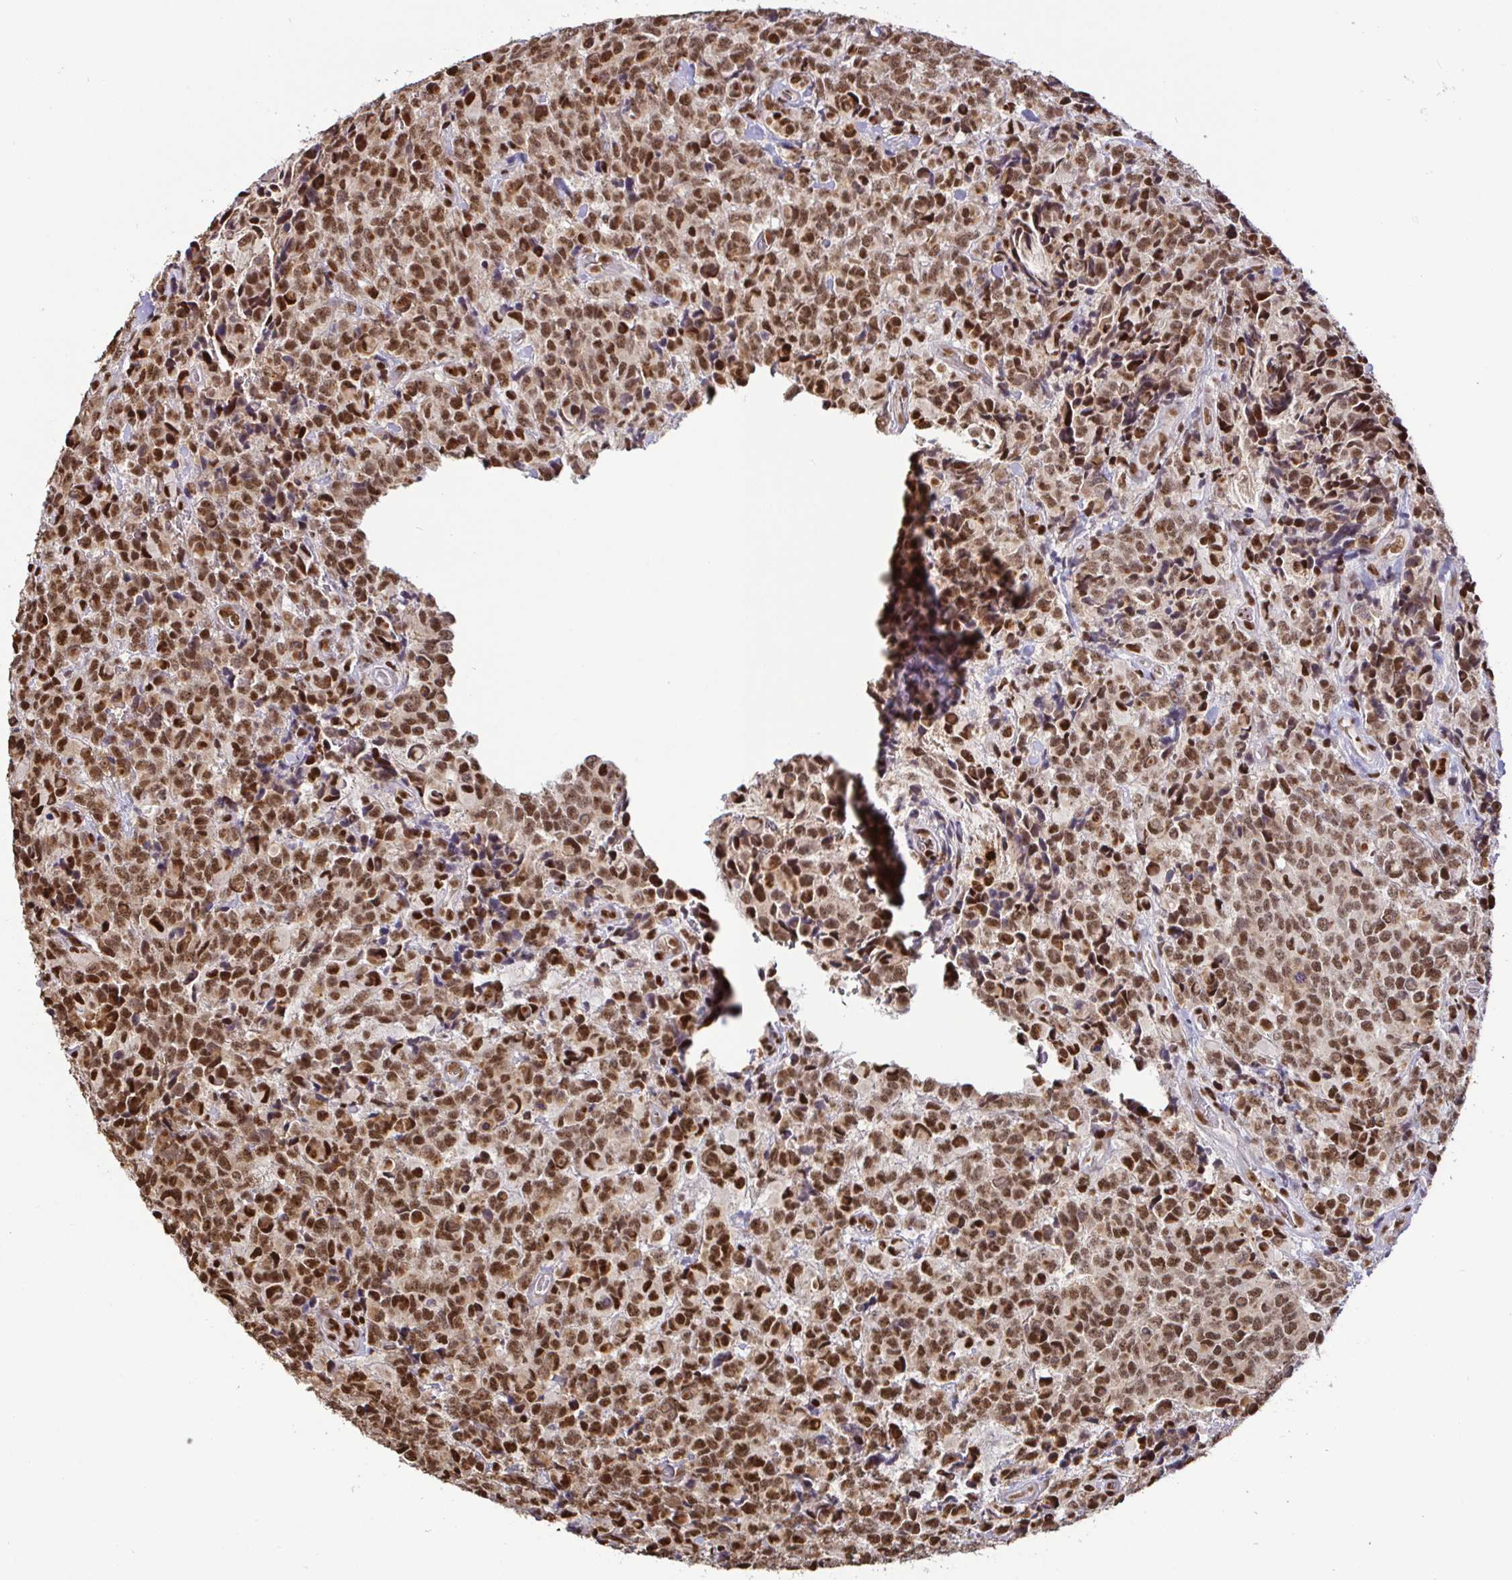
{"staining": {"intensity": "moderate", "quantity": ">75%", "location": "nuclear"}, "tissue": "glioma", "cell_type": "Tumor cells", "image_type": "cancer", "snomed": [{"axis": "morphology", "description": "Glioma, malignant, High grade"}, {"axis": "topography", "description": "Brain"}], "caption": "This micrograph displays IHC staining of human malignant high-grade glioma, with medium moderate nuclear staining in approximately >75% of tumor cells.", "gene": "SP3", "patient": {"sex": "male", "age": 39}}